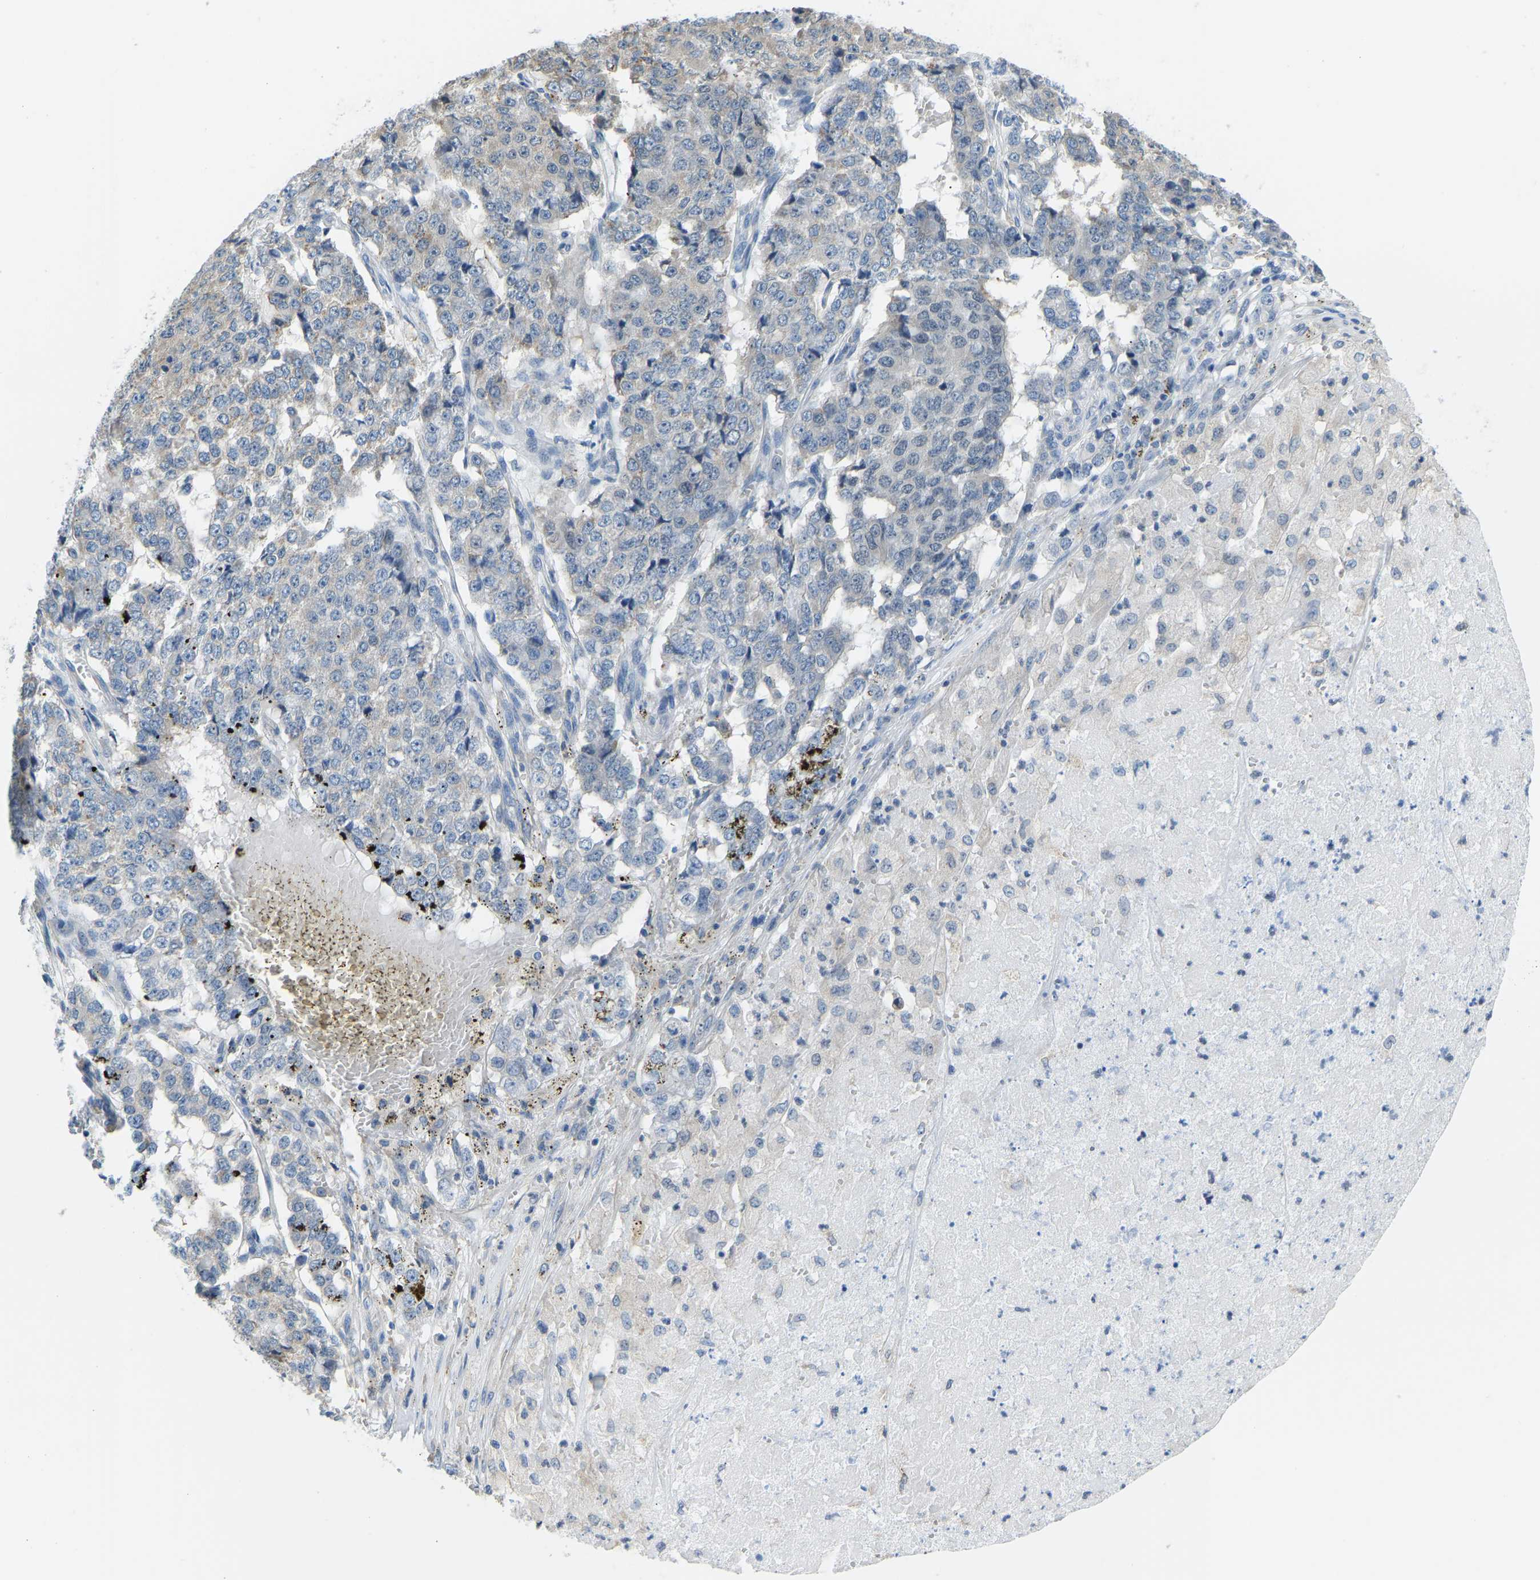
{"staining": {"intensity": "negative", "quantity": "none", "location": "none"}, "tissue": "pancreatic cancer", "cell_type": "Tumor cells", "image_type": "cancer", "snomed": [{"axis": "morphology", "description": "Adenocarcinoma, NOS"}, {"axis": "topography", "description": "Pancreas"}], "caption": "Tumor cells are negative for protein expression in human pancreatic cancer (adenocarcinoma).", "gene": "VRK1", "patient": {"sex": "male", "age": 50}}